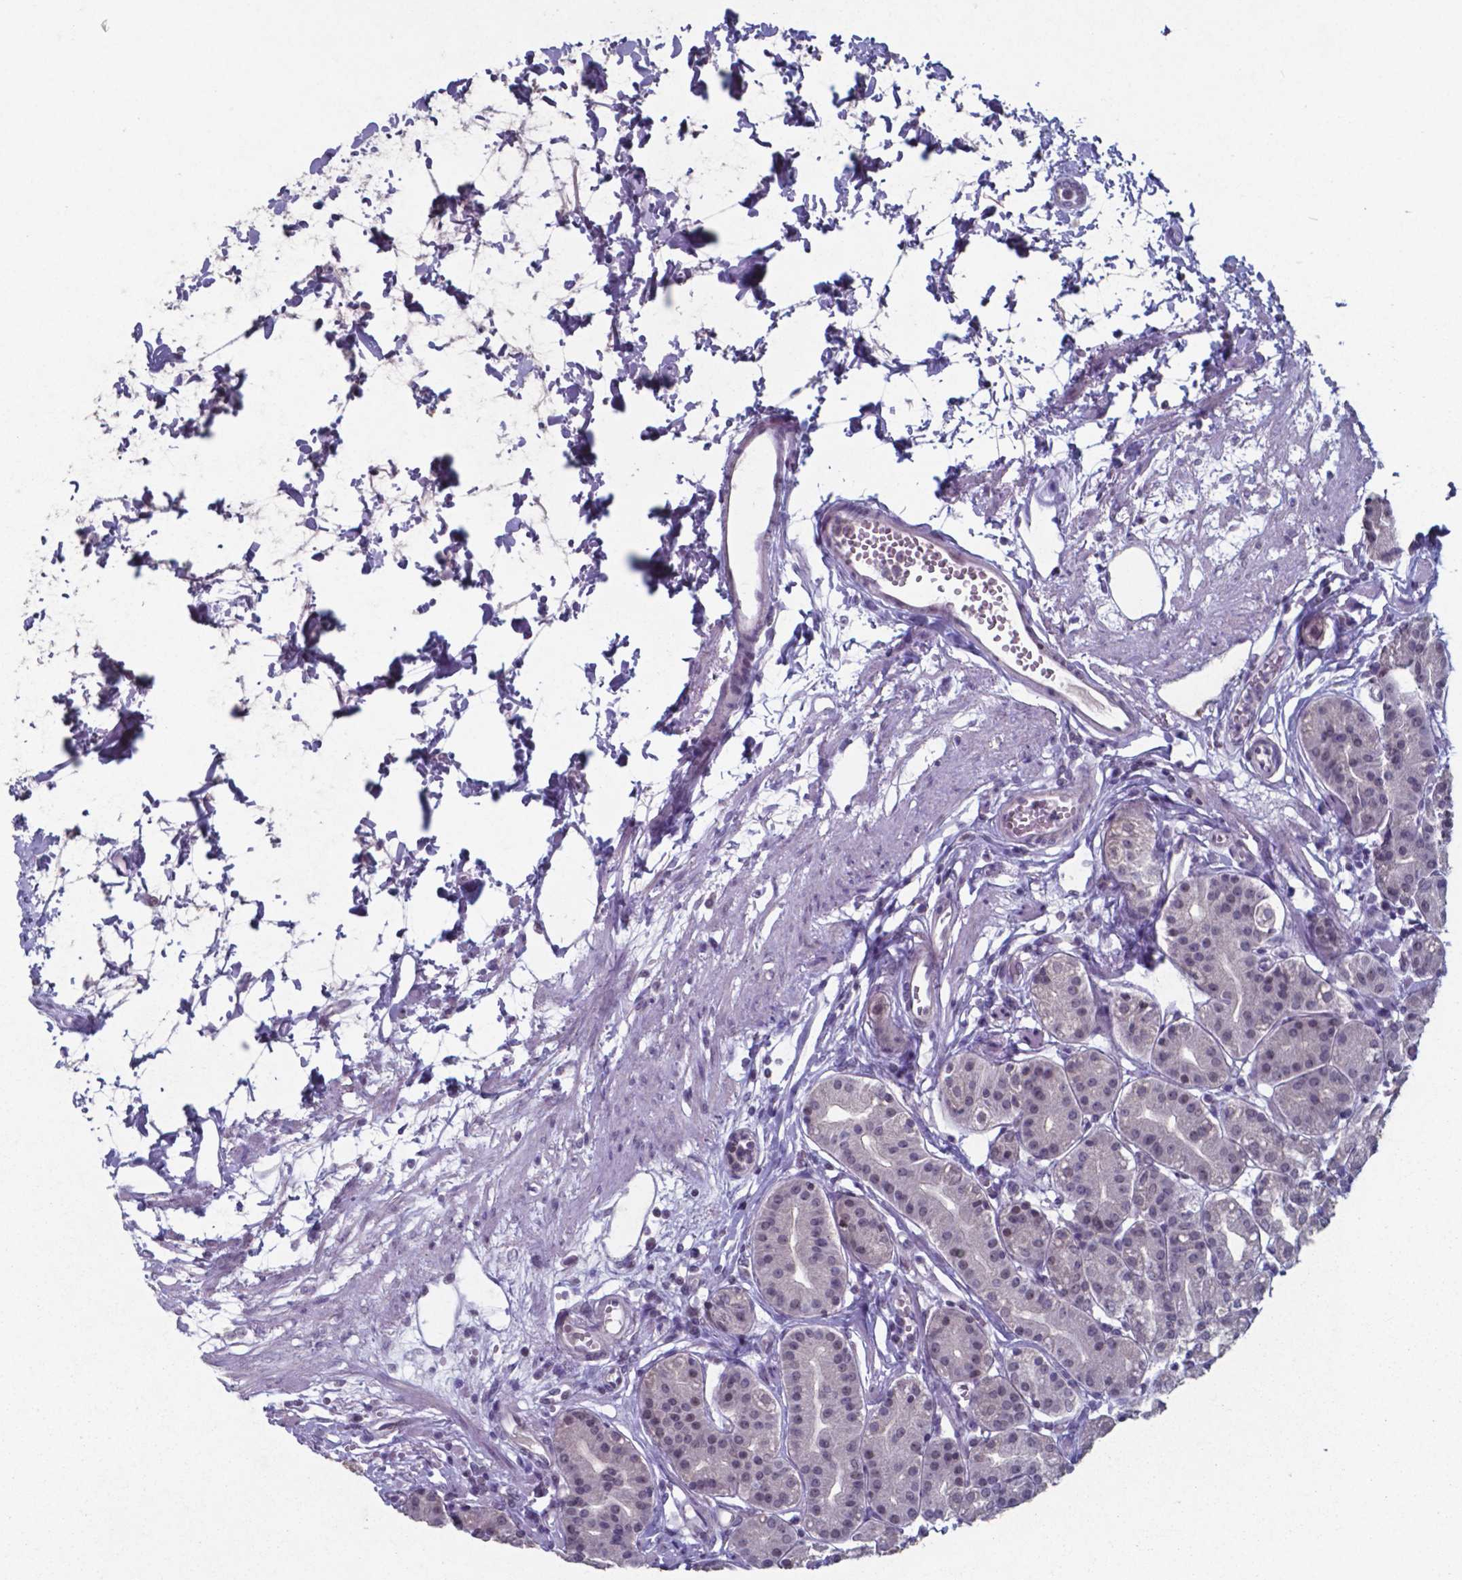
{"staining": {"intensity": "weak", "quantity": "<25%", "location": "nuclear"}, "tissue": "stomach", "cell_type": "Glandular cells", "image_type": "normal", "snomed": [{"axis": "morphology", "description": "Normal tissue, NOS"}, {"axis": "topography", "description": "Skeletal muscle"}, {"axis": "topography", "description": "Stomach"}], "caption": "High magnification brightfield microscopy of unremarkable stomach stained with DAB (brown) and counterstained with hematoxylin (blue): glandular cells show no significant expression.", "gene": "TDP2", "patient": {"sex": "female", "age": 57}}